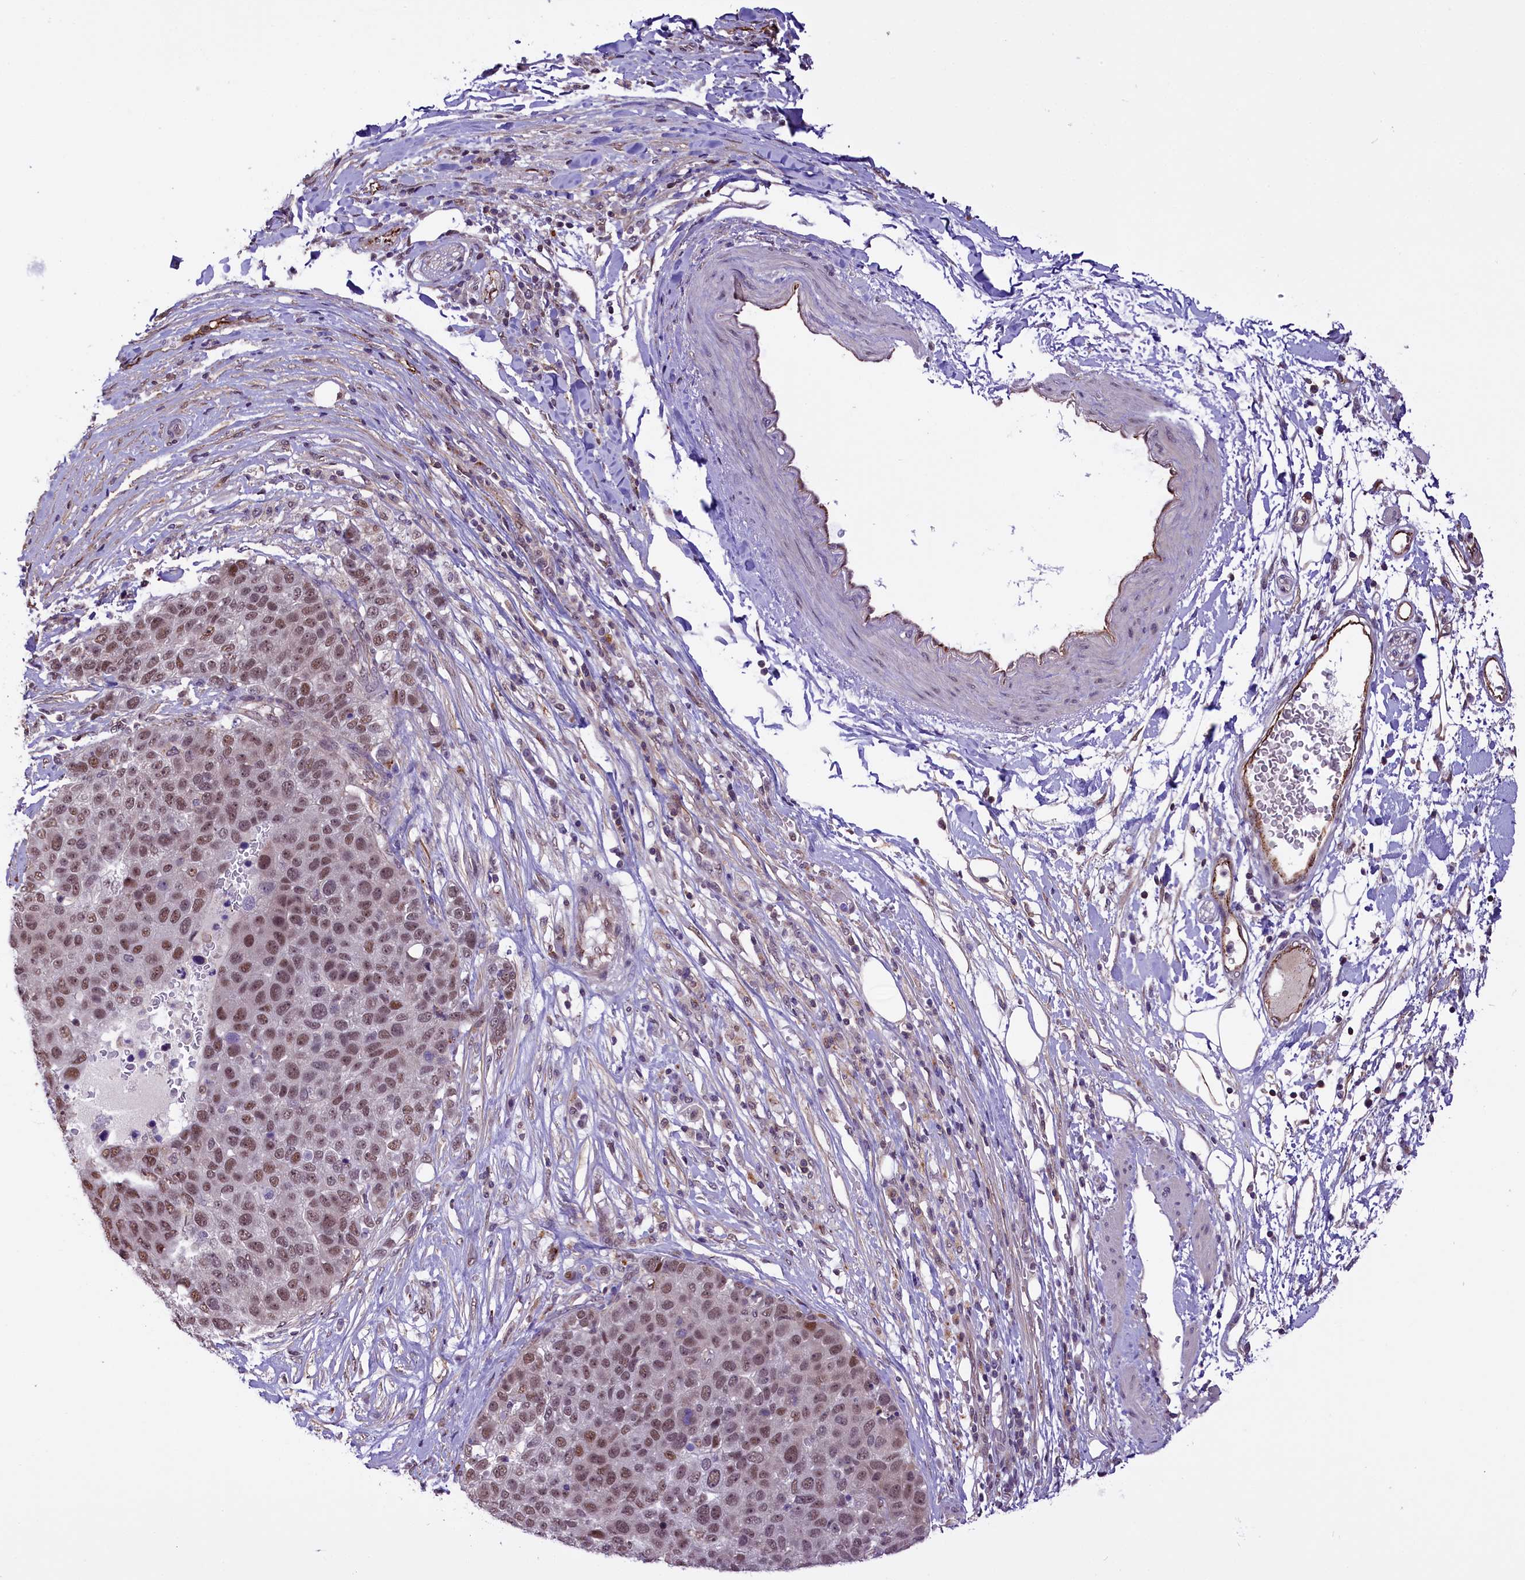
{"staining": {"intensity": "moderate", "quantity": ">75%", "location": "nuclear"}, "tissue": "pancreatic cancer", "cell_type": "Tumor cells", "image_type": "cancer", "snomed": [{"axis": "morphology", "description": "Adenocarcinoma, NOS"}, {"axis": "topography", "description": "Pancreas"}], "caption": "A high-resolution micrograph shows immunohistochemistry (IHC) staining of pancreatic cancer (adenocarcinoma), which reveals moderate nuclear positivity in approximately >75% of tumor cells. (DAB (3,3'-diaminobenzidine) IHC with brightfield microscopy, high magnification).", "gene": "MRPL54", "patient": {"sex": "female", "age": 61}}